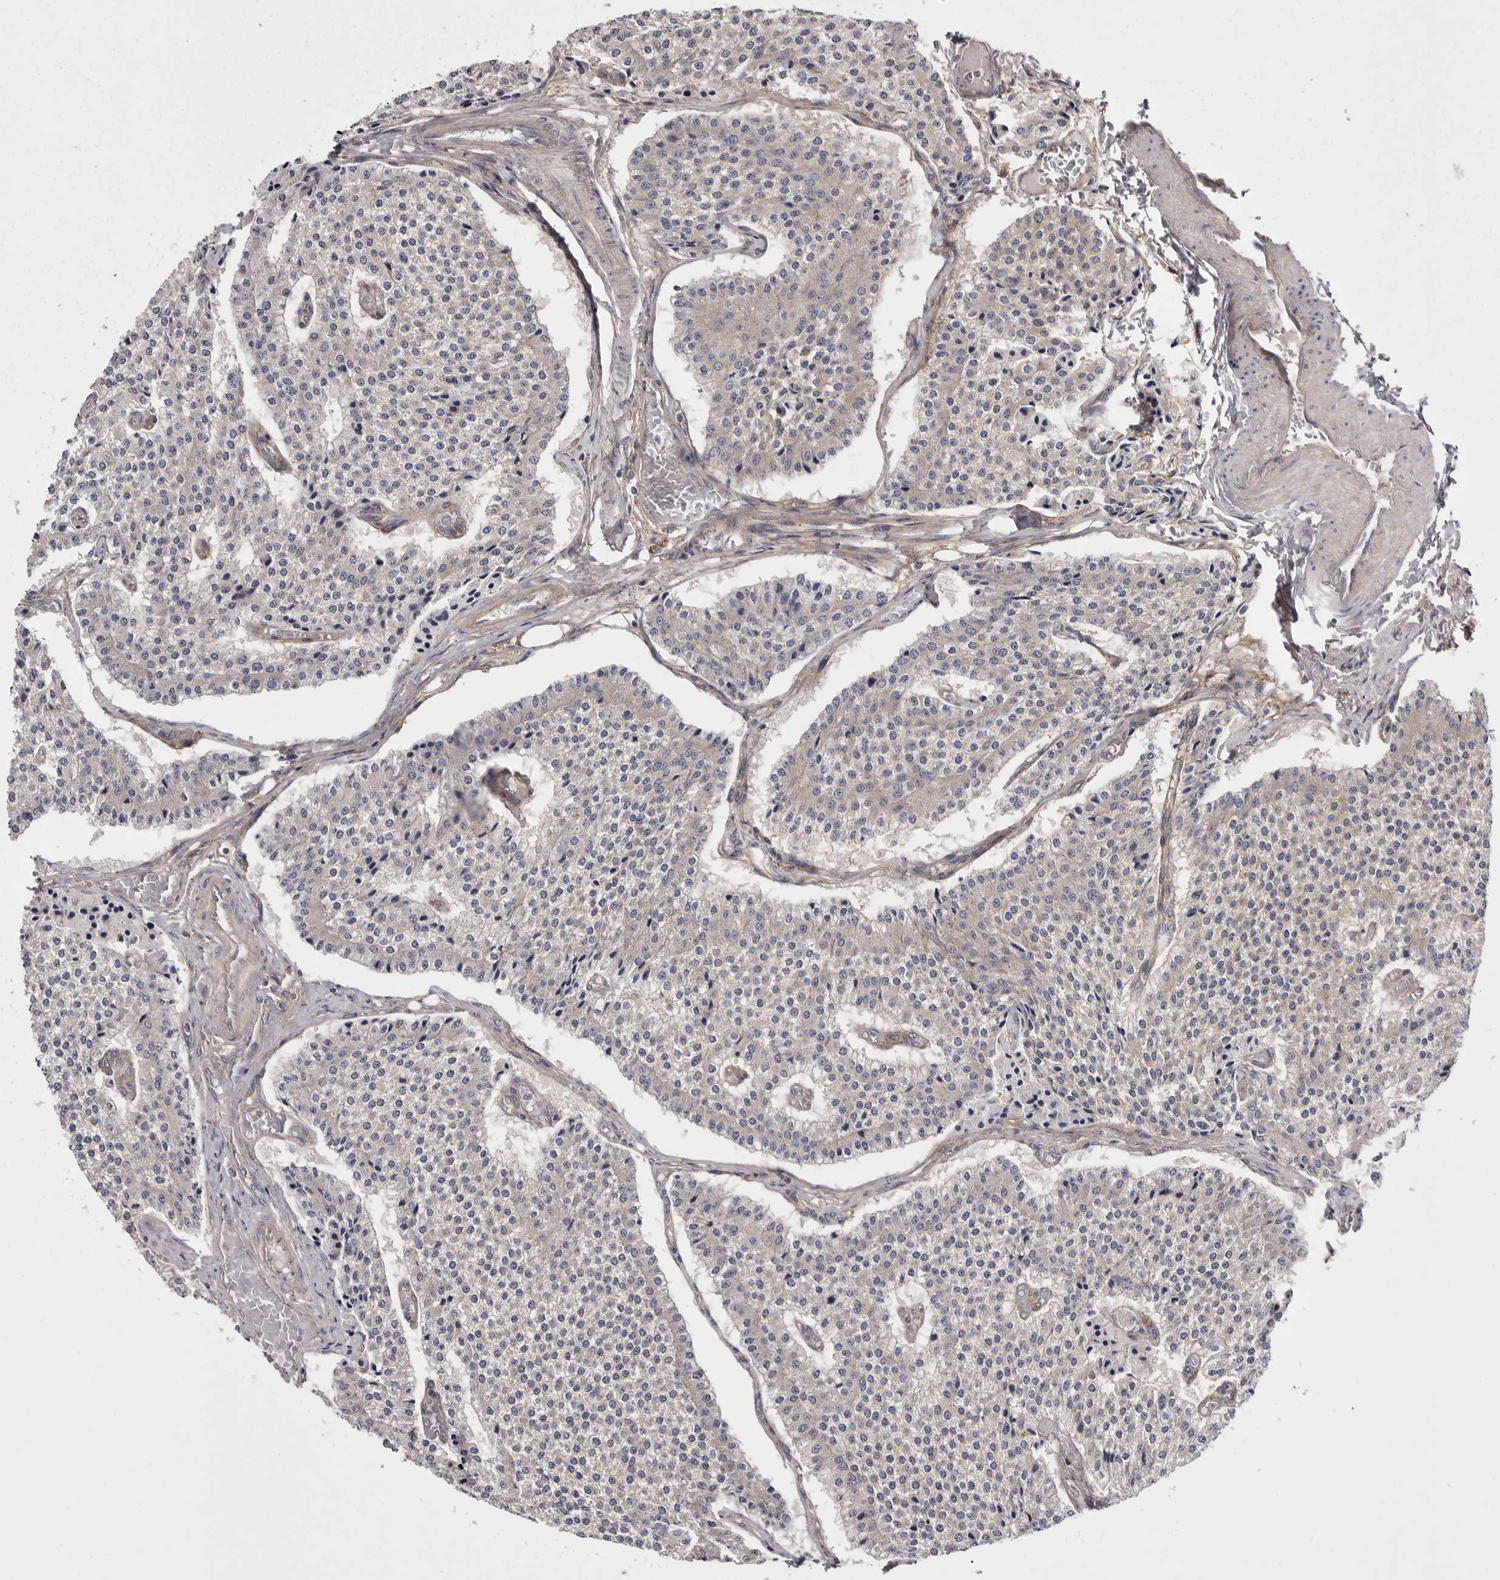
{"staining": {"intensity": "negative", "quantity": "none", "location": "none"}, "tissue": "carcinoid", "cell_type": "Tumor cells", "image_type": "cancer", "snomed": [{"axis": "morphology", "description": "Carcinoid, malignant, NOS"}, {"axis": "topography", "description": "Colon"}], "caption": "Protein analysis of carcinoid exhibits no significant staining in tumor cells.", "gene": "OSBPL9", "patient": {"sex": "female", "age": 52}}